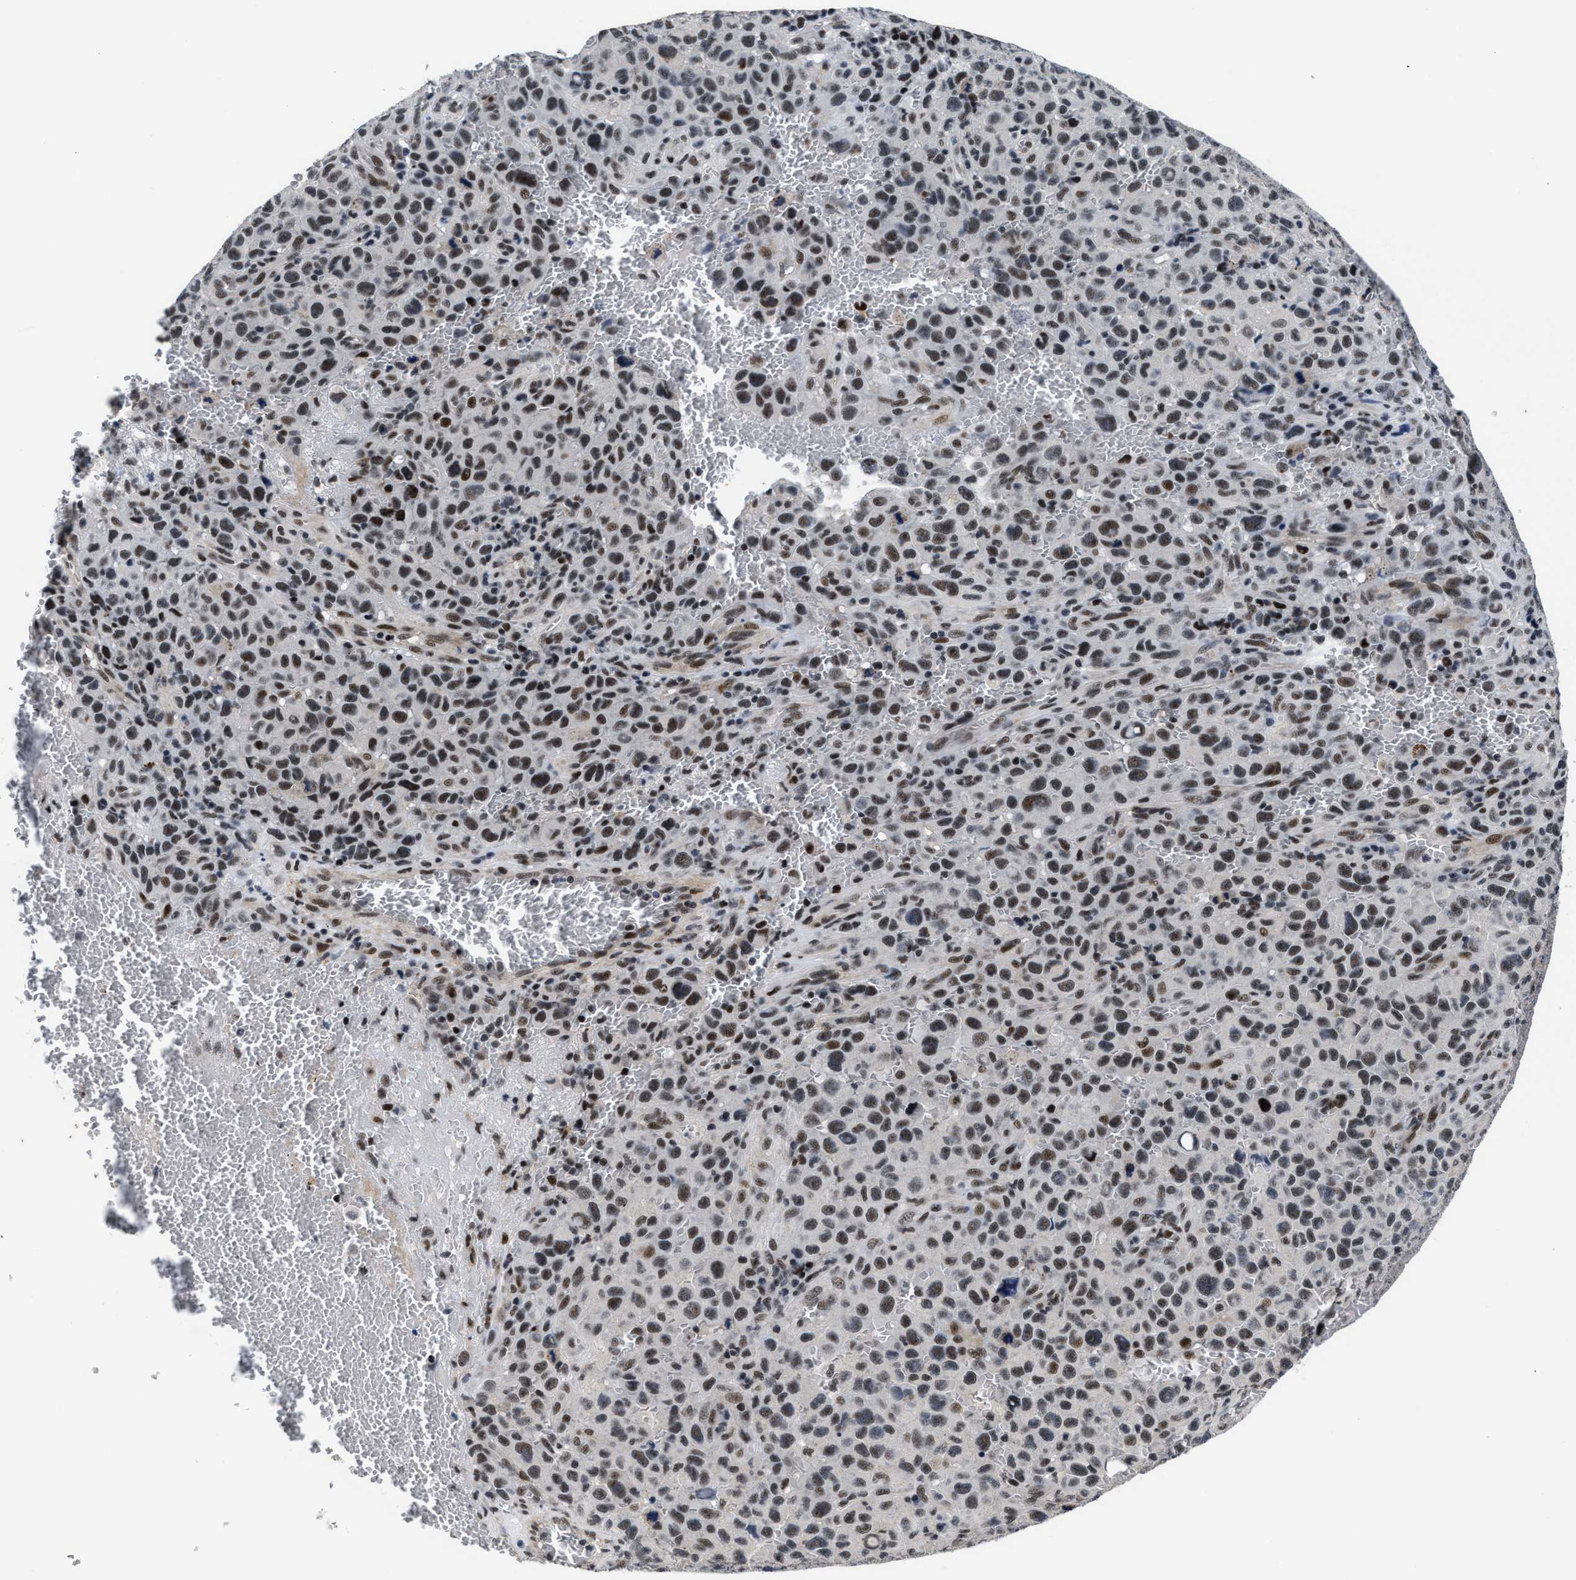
{"staining": {"intensity": "moderate", "quantity": ">75%", "location": "nuclear"}, "tissue": "melanoma", "cell_type": "Tumor cells", "image_type": "cancer", "snomed": [{"axis": "morphology", "description": "Malignant melanoma, NOS"}, {"axis": "topography", "description": "Skin"}], "caption": "About >75% of tumor cells in human melanoma display moderate nuclear protein staining as visualized by brown immunohistochemical staining.", "gene": "ZNF233", "patient": {"sex": "female", "age": 82}}